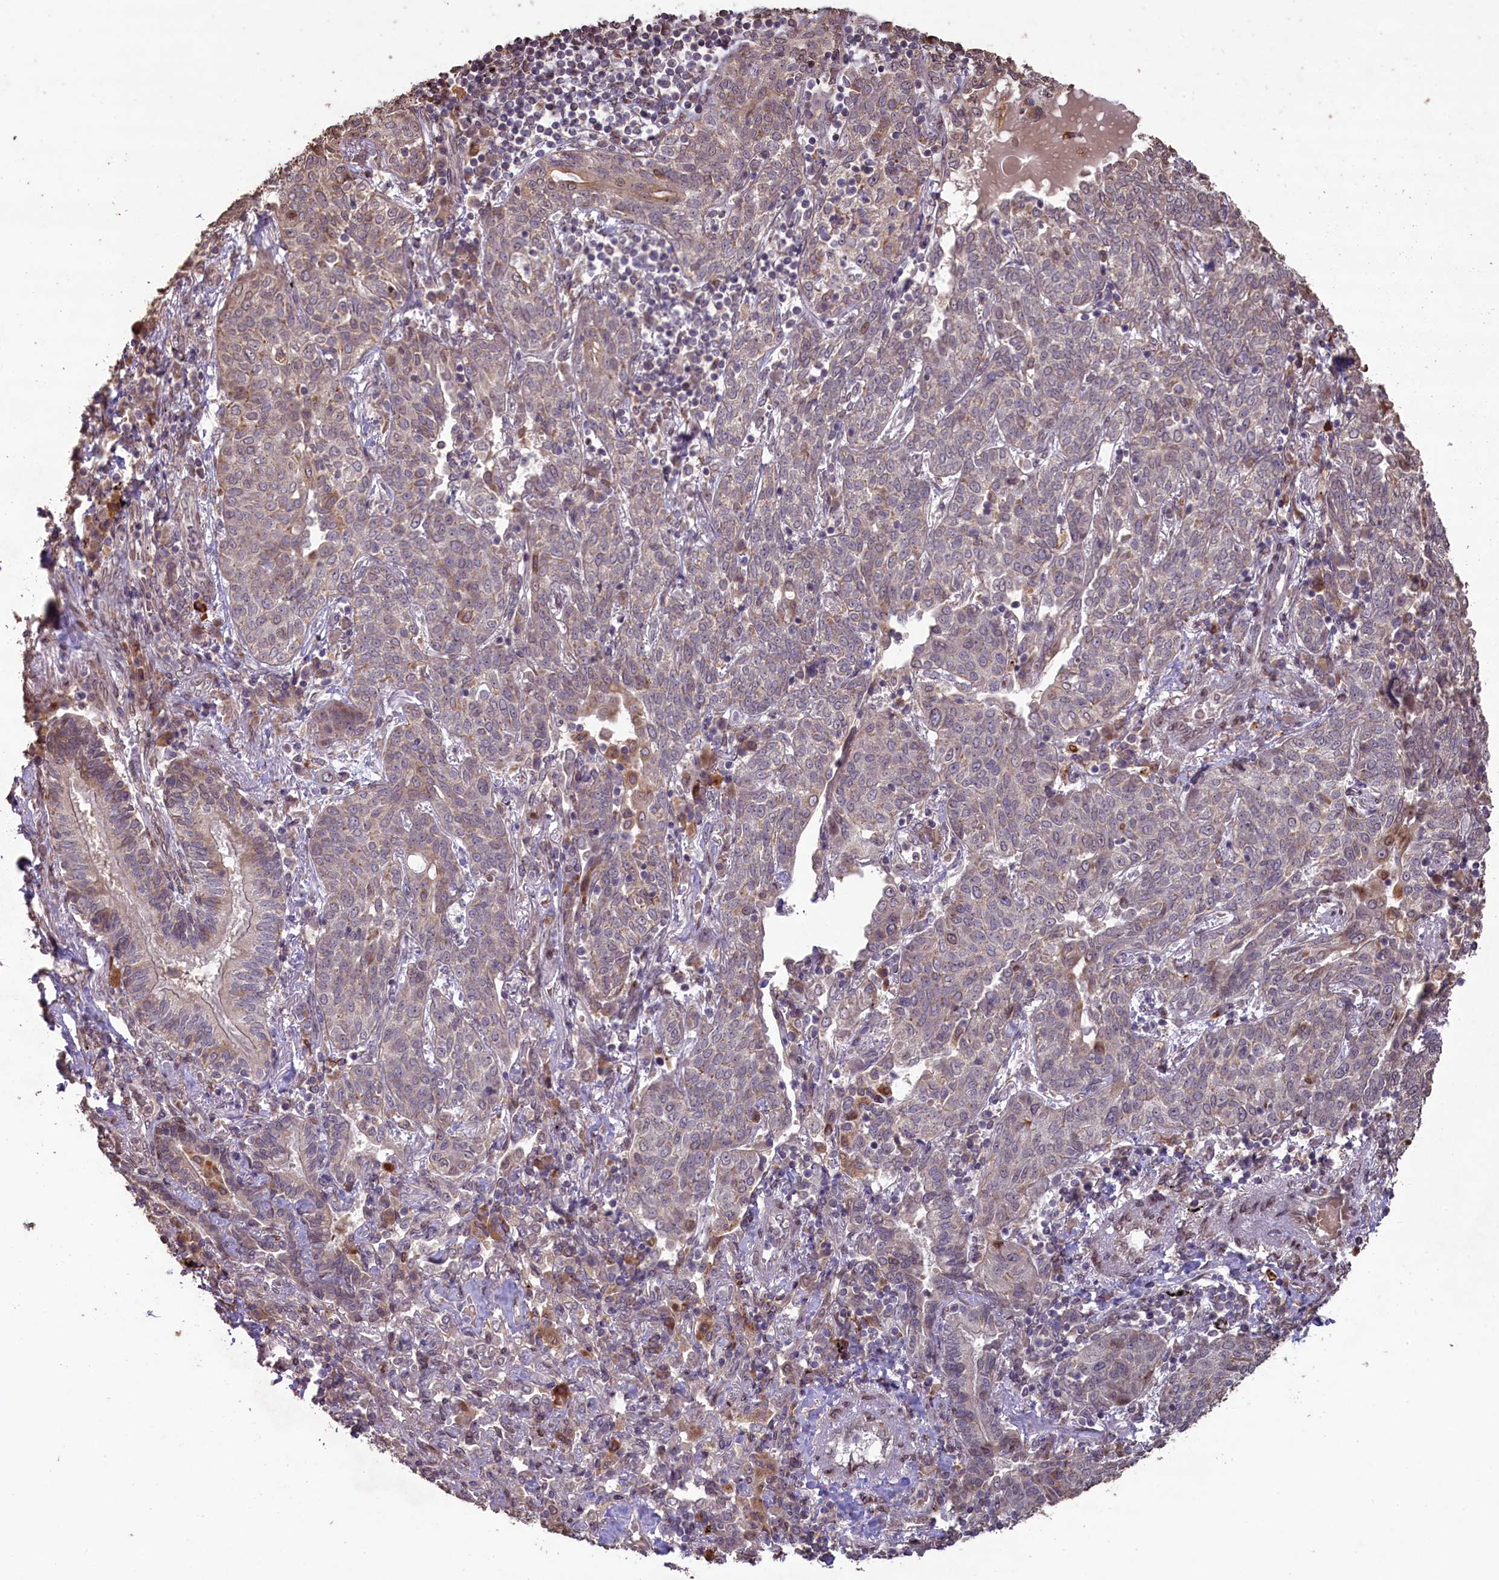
{"staining": {"intensity": "weak", "quantity": "<25%", "location": "cytoplasmic/membranous"}, "tissue": "lung cancer", "cell_type": "Tumor cells", "image_type": "cancer", "snomed": [{"axis": "morphology", "description": "Squamous cell carcinoma, NOS"}, {"axis": "topography", "description": "Lung"}], "caption": "This is an IHC micrograph of lung squamous cell carcinoma. There is no positivity in tumor cells.", "gene": "SLC38A7", "patient": {"sex": "female", "age": 70}}